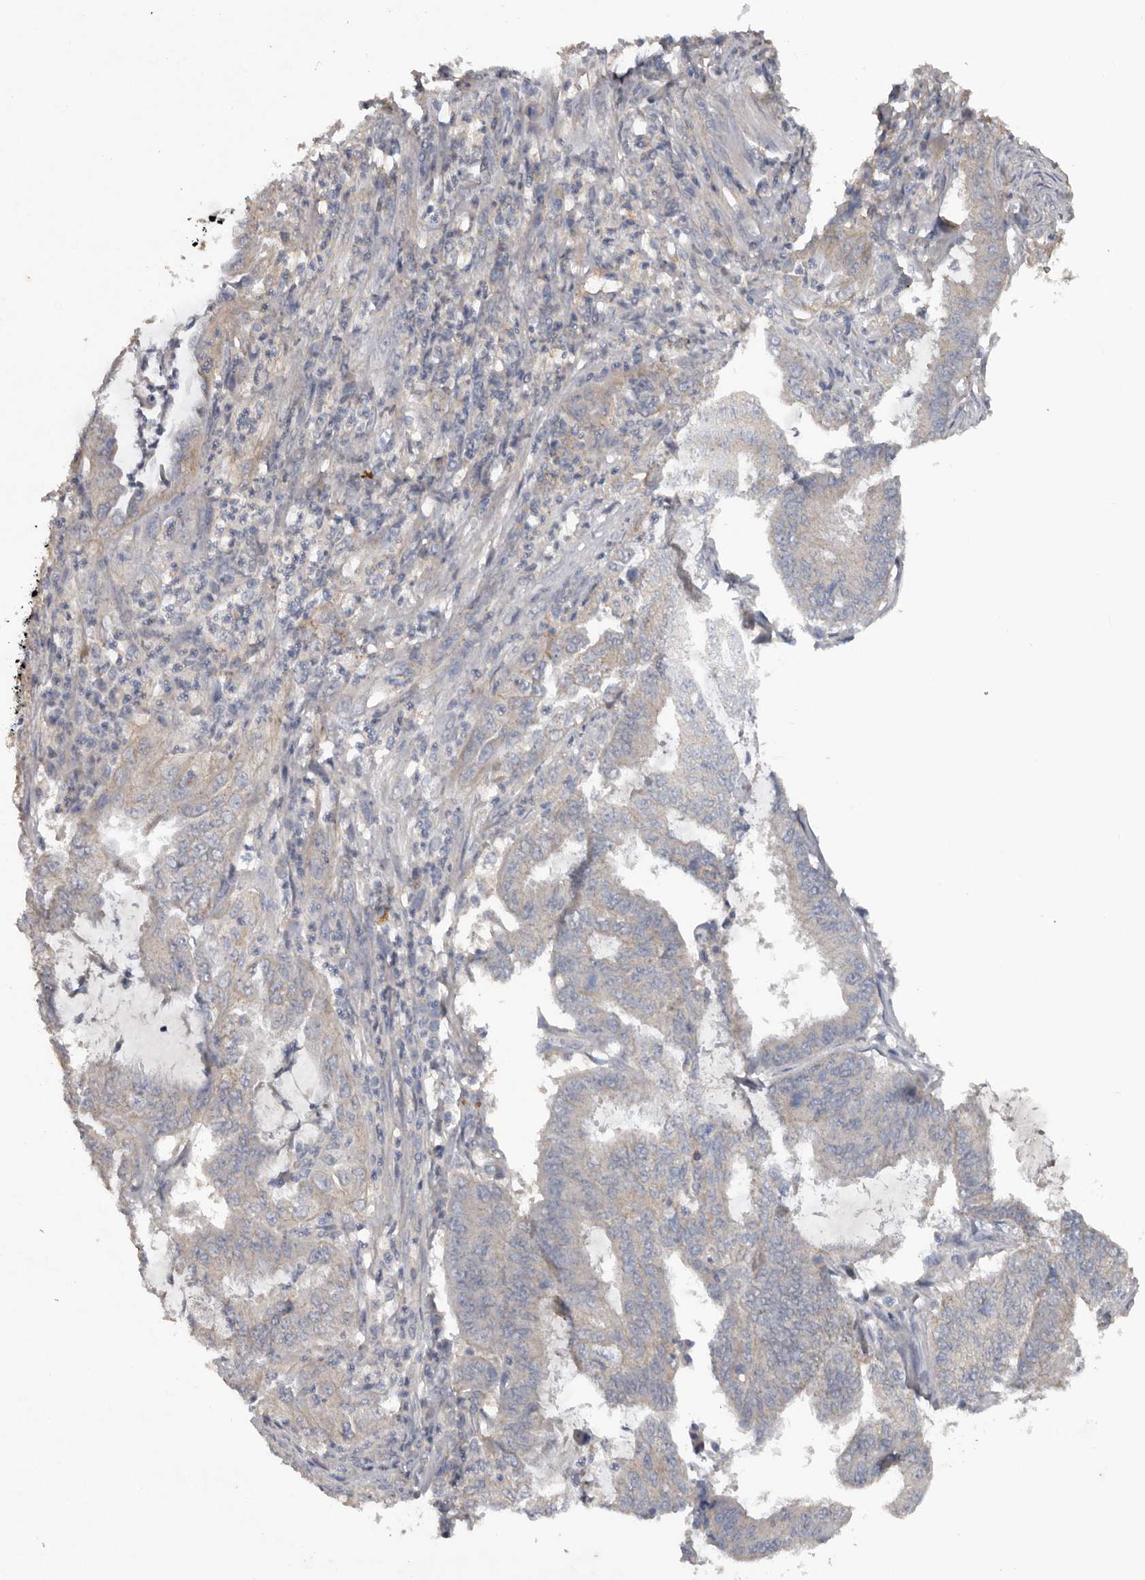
{"staining": {"intensity": "negative", "quantity": "none", "location": "none"}, "tissue": "endometrial cancer", "cell_type": "Tumor cells", "image_type": "cancer", "snomed": [{"axis": "morphology", "description": "Adenocarcinoma, NOS"}, {"axis": "topography", "description": "Endometrium"}], "caption": "This micrograph is of adenocarcinoma (endometrial) stained with immunohistochemistry (IHC) to label a protein in brown with the nuclei are counter-stained blue. There is no staining in tumor cells. The staining is performed using DAB (3,3'-diaminobenzidine) brown chromogen with nuclei counter-stained in using hematoxylin.", "gene": "HYAL4", "patient": {"sex": "female", "age": 49}}